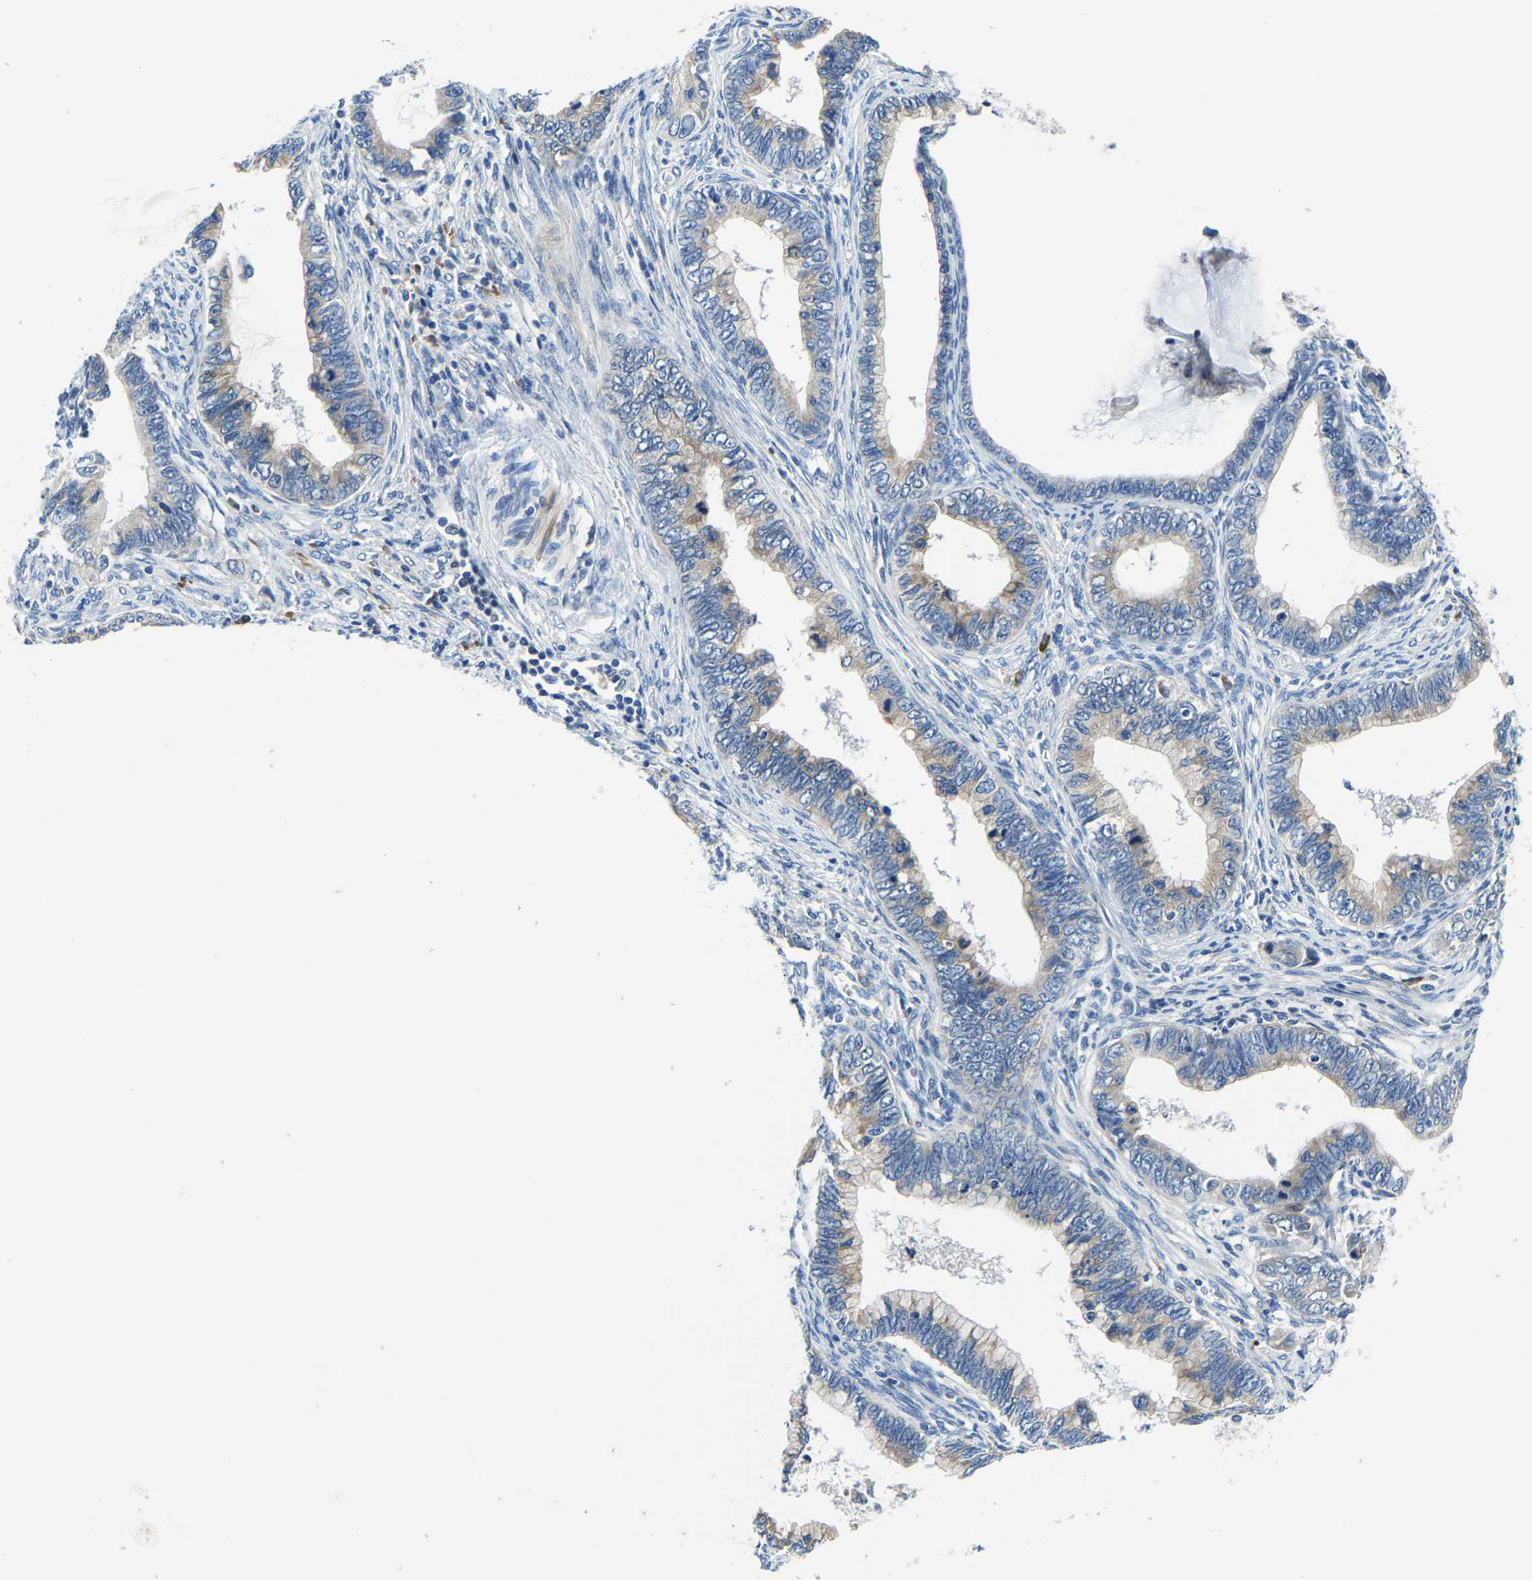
{"staining": {"intensity": "weak", "quantity": ">75%", "location": "cytoplasmic/membranous"}, "tissue": "cervical cancer", "cell_type": "Tumor cells", "image_type": "cancer", "snomed": [{"axis": "morphology", "description": "Adenocarcinoma, NOS"}, {"axis": "topography", "description": "Cervix"}], "caption": "The photomicrograph reveals immunohistochemical staining of cervical cancer. There is weak cytoplasmic/membranous expression is identified in approximately >75% of tumor cells.", "gene": "LIAS", "patient": {"sex": "female", "age": 44}}